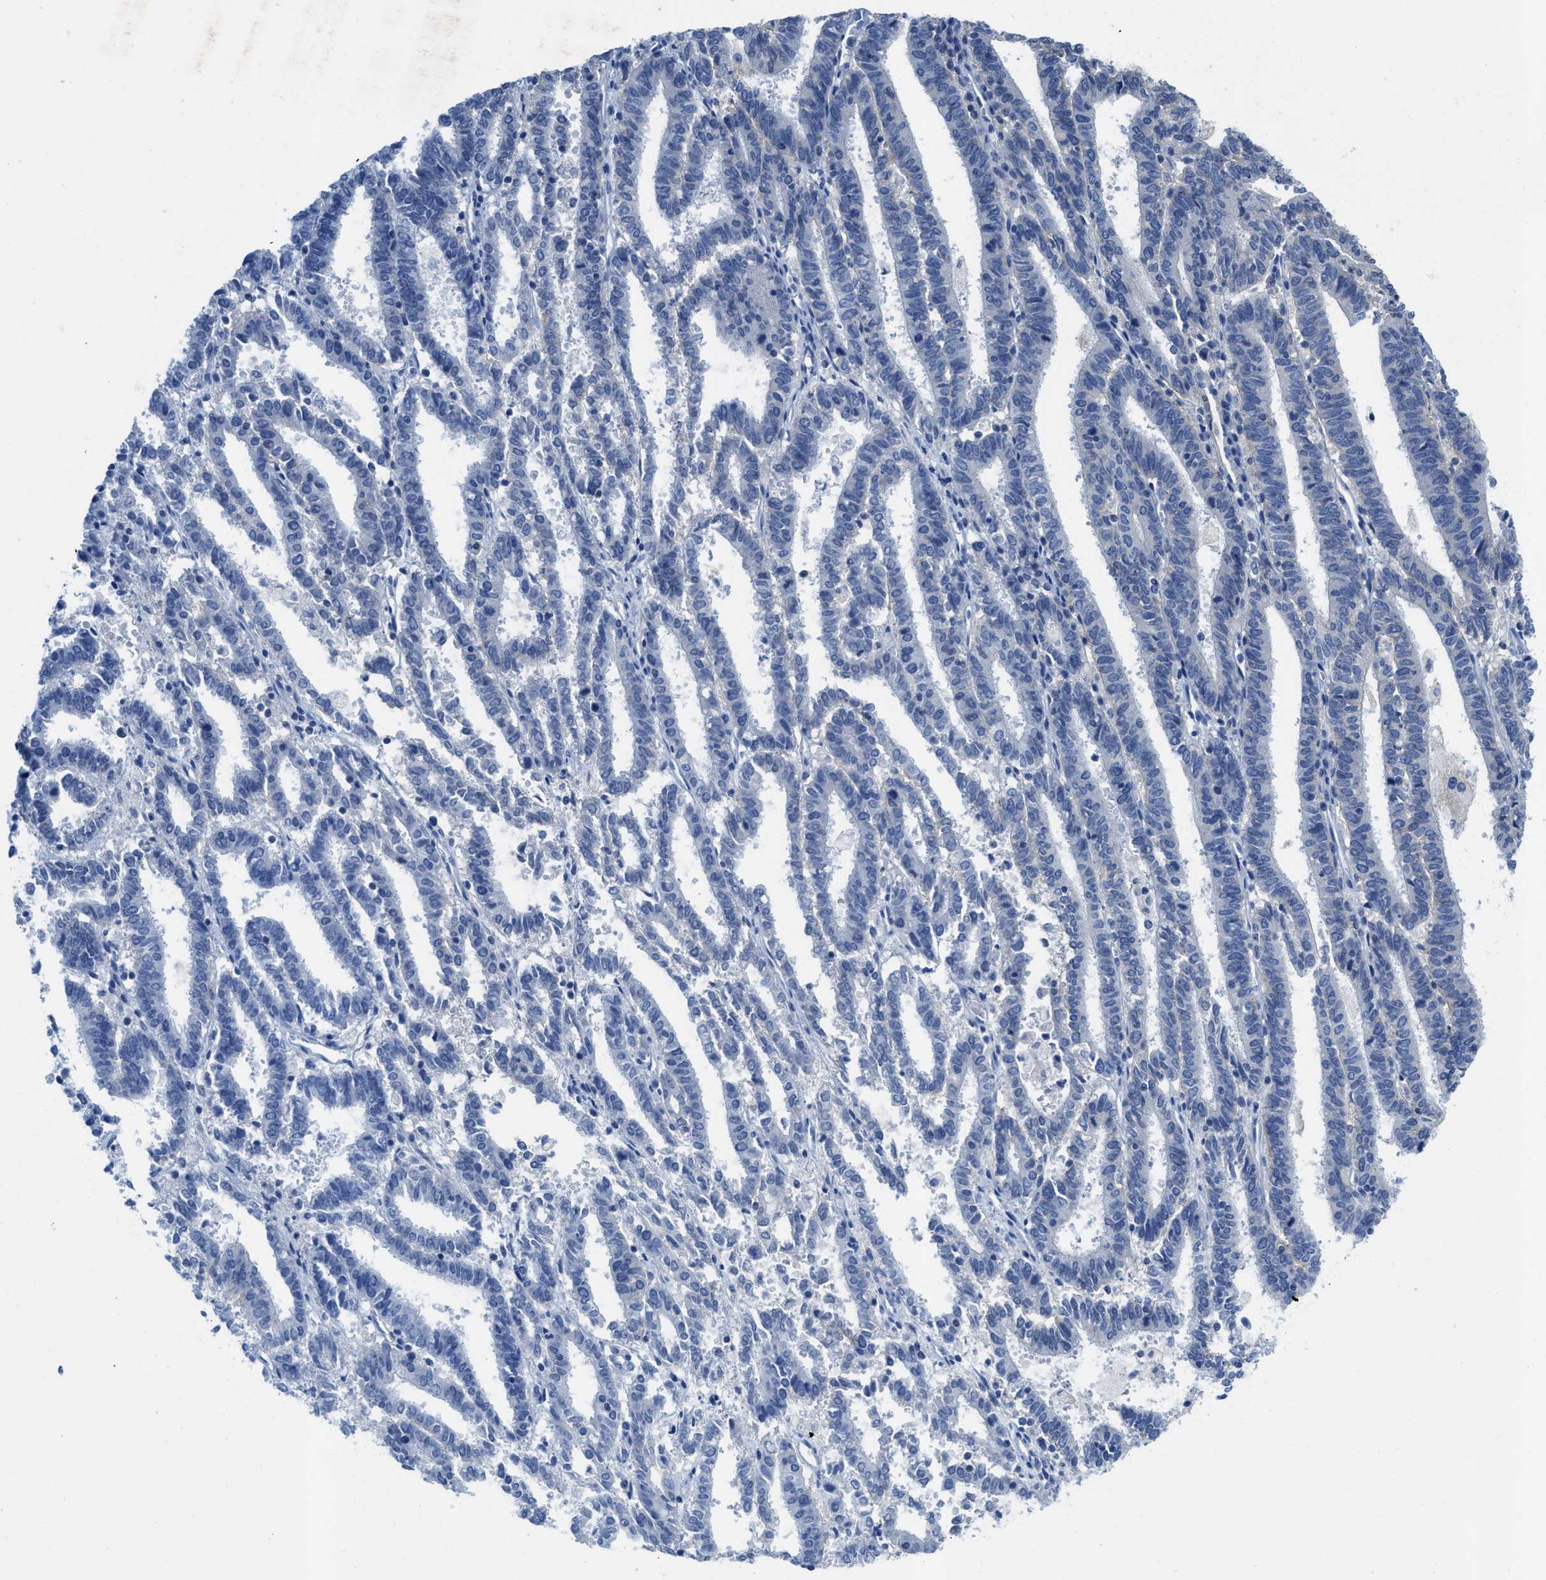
{"staining": {"intensity": "negative", "quantity": "none", "location": "none"}, "tissue": "endometrial cancer", "cell_type": "Tumor cells", "image_type": "cancer", "snomed": [{"axis": "morphology", "description": "Adenocarcinoma, NOS"}, {"axis": "topography", "description": "Uterus"}], "caption": "There is no significant positivity in tumor cells of endometrial cancer.", "gene": "CNNM4", "patient": {"sex": "female", "age": 83}}